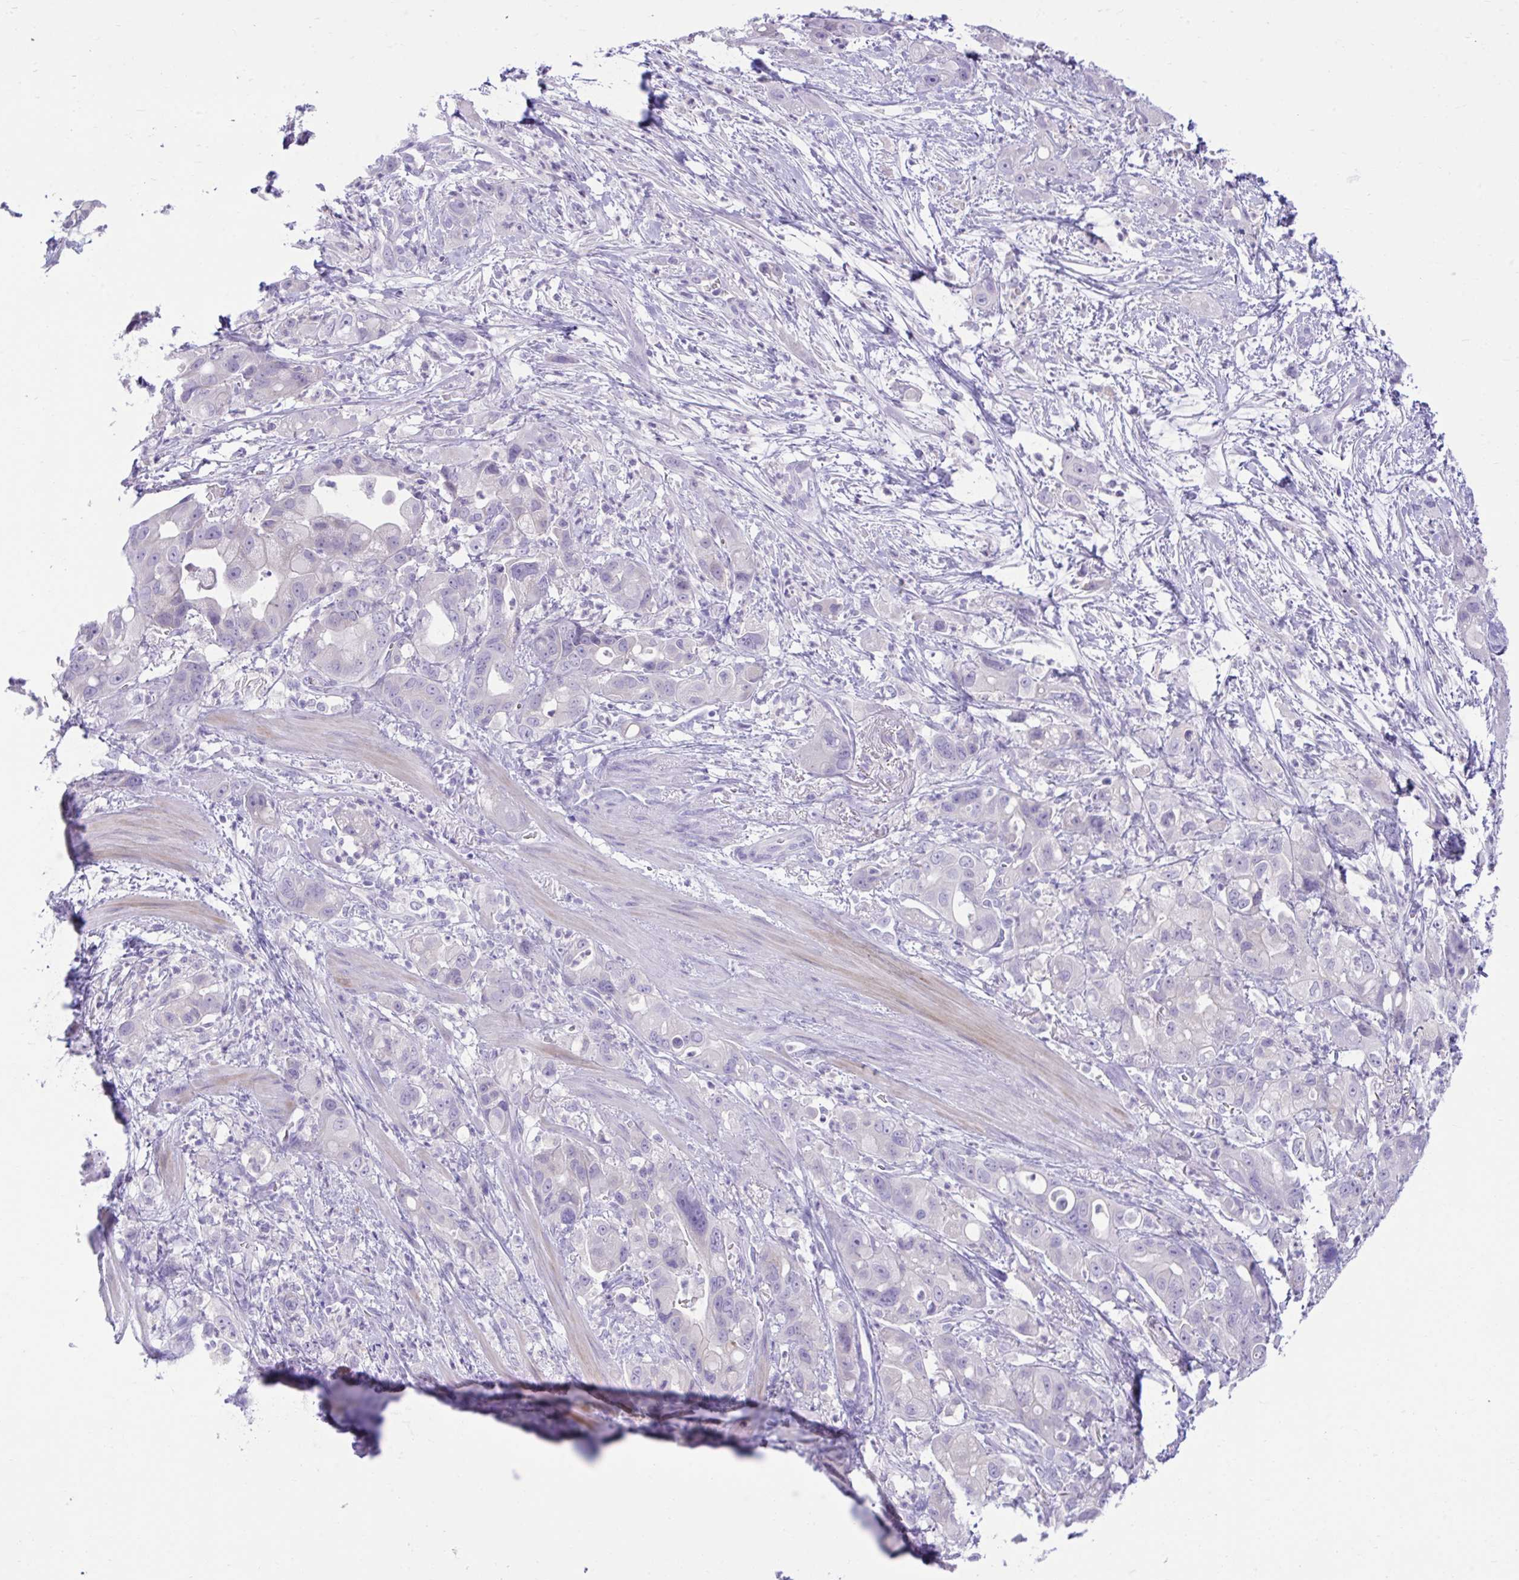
{"staining": {"intensity": "negative", "quantity": "none", "location": "none"}, "tissue": "pancreatic cancer", "cell_type": "Tumor cells", "image_type": "cancer", "snomed": [{"axis": "morphology", "description": "Adenocarcinoma, NOS"}, {"axis": "topography", "description": "Pancreas"}], "caption": "This is an IHC image of pancreatic adenocarcinoma. There is no staining in tumor cells.", "gene": "PLEKHH1", "patient": {"sex": "male", "age": 68}}